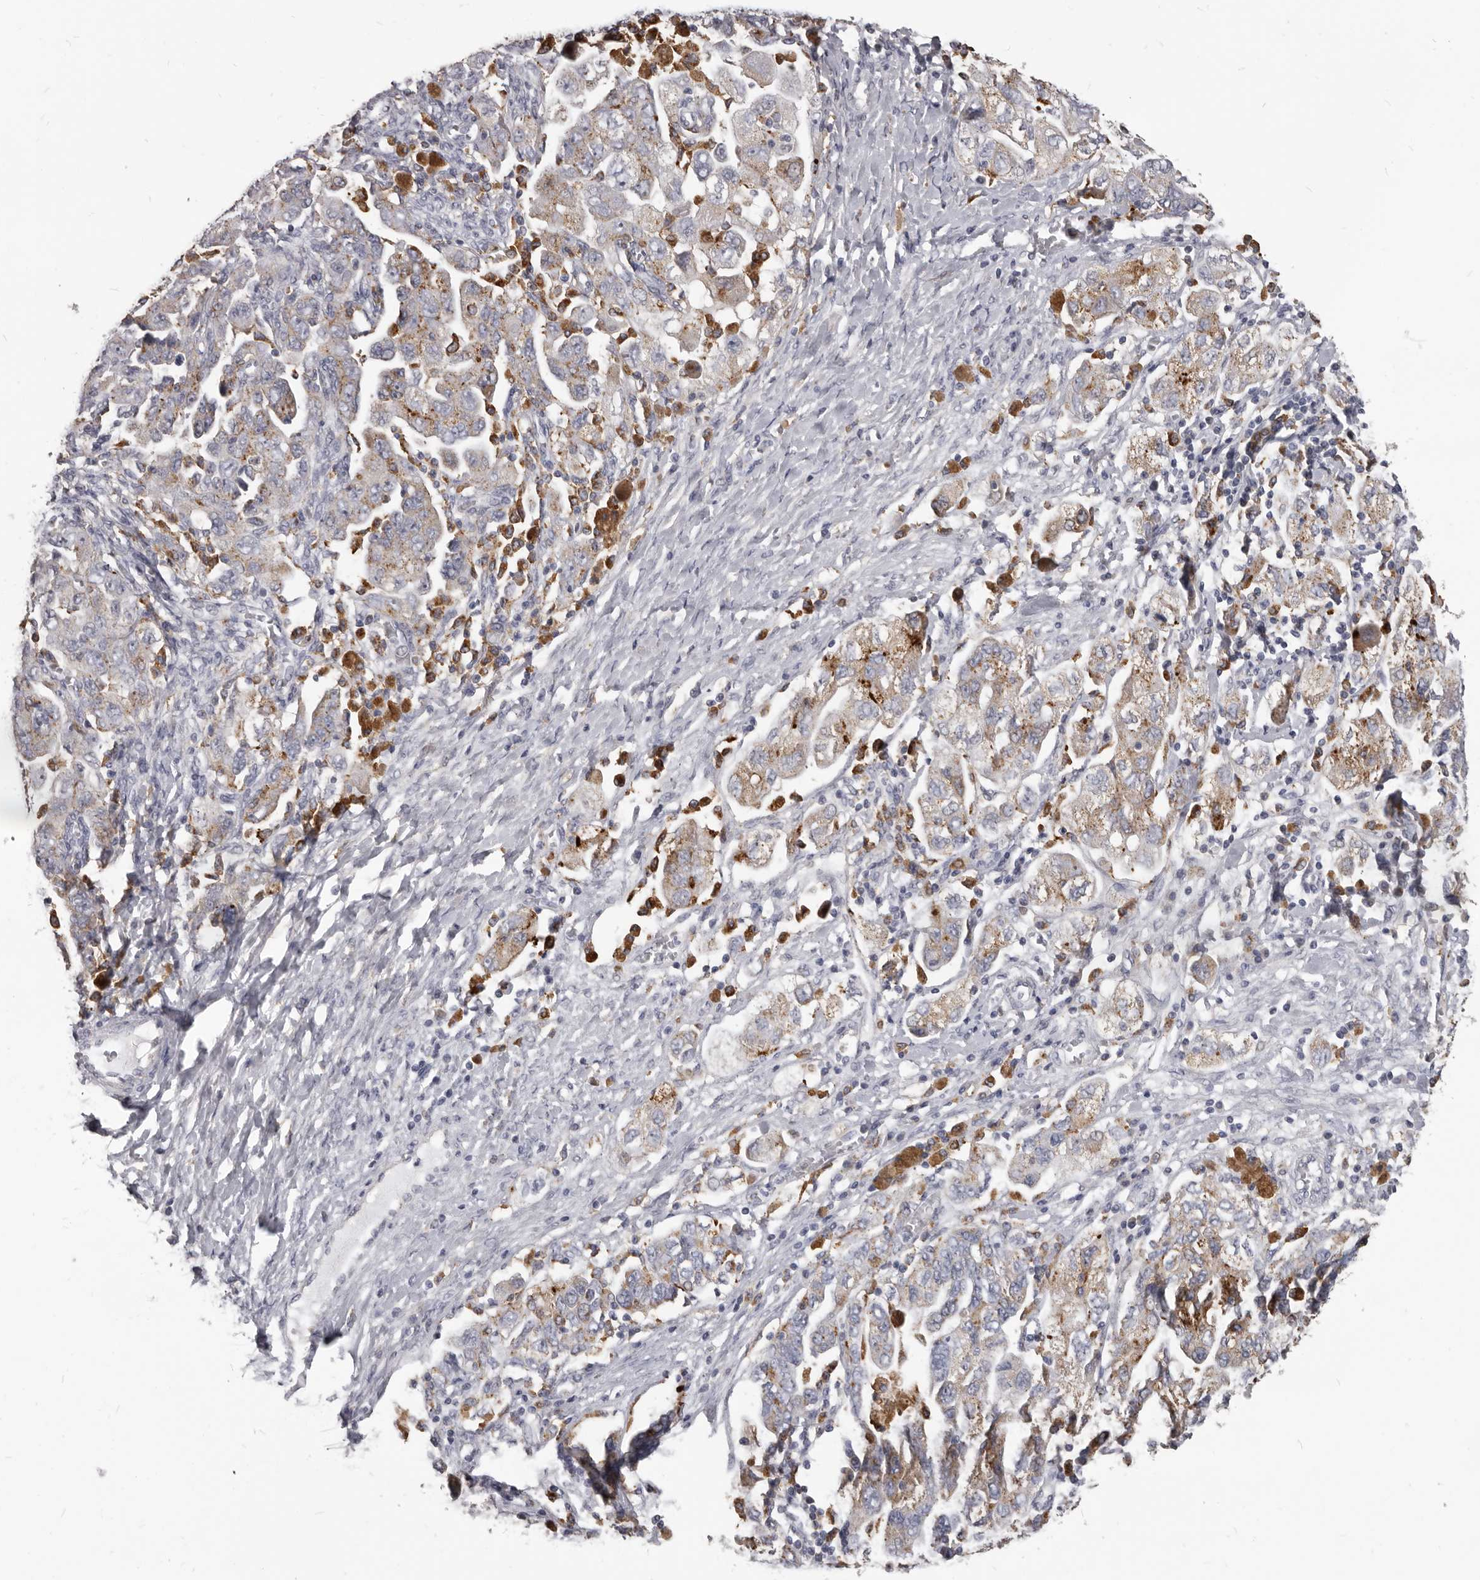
{"staining": {"intensity": "moderate", "quantity": "<25%", "location": "cytoplasmic/membranous"}, "tissue": "ovarian cancer", "cell_type": "Tumor cells", "image_type": "cancer", "snomed": [{"axis": "morphology", "description": "Carcinoma, NOS"}, {"axis": "morphology", "description": "Cystadenocarcinoma, serous, NOS"}, {"axis": "topography", "description": "Ovary"}], "caption": "Moderate cytoplasmic/membranous staining for a protein is identified in approximately <25% of tumor cells of ovarian cancer (carcinoma) using IHC.", "gene": "PI4K2A", "patient": {"sex": "female", "age": 69}}